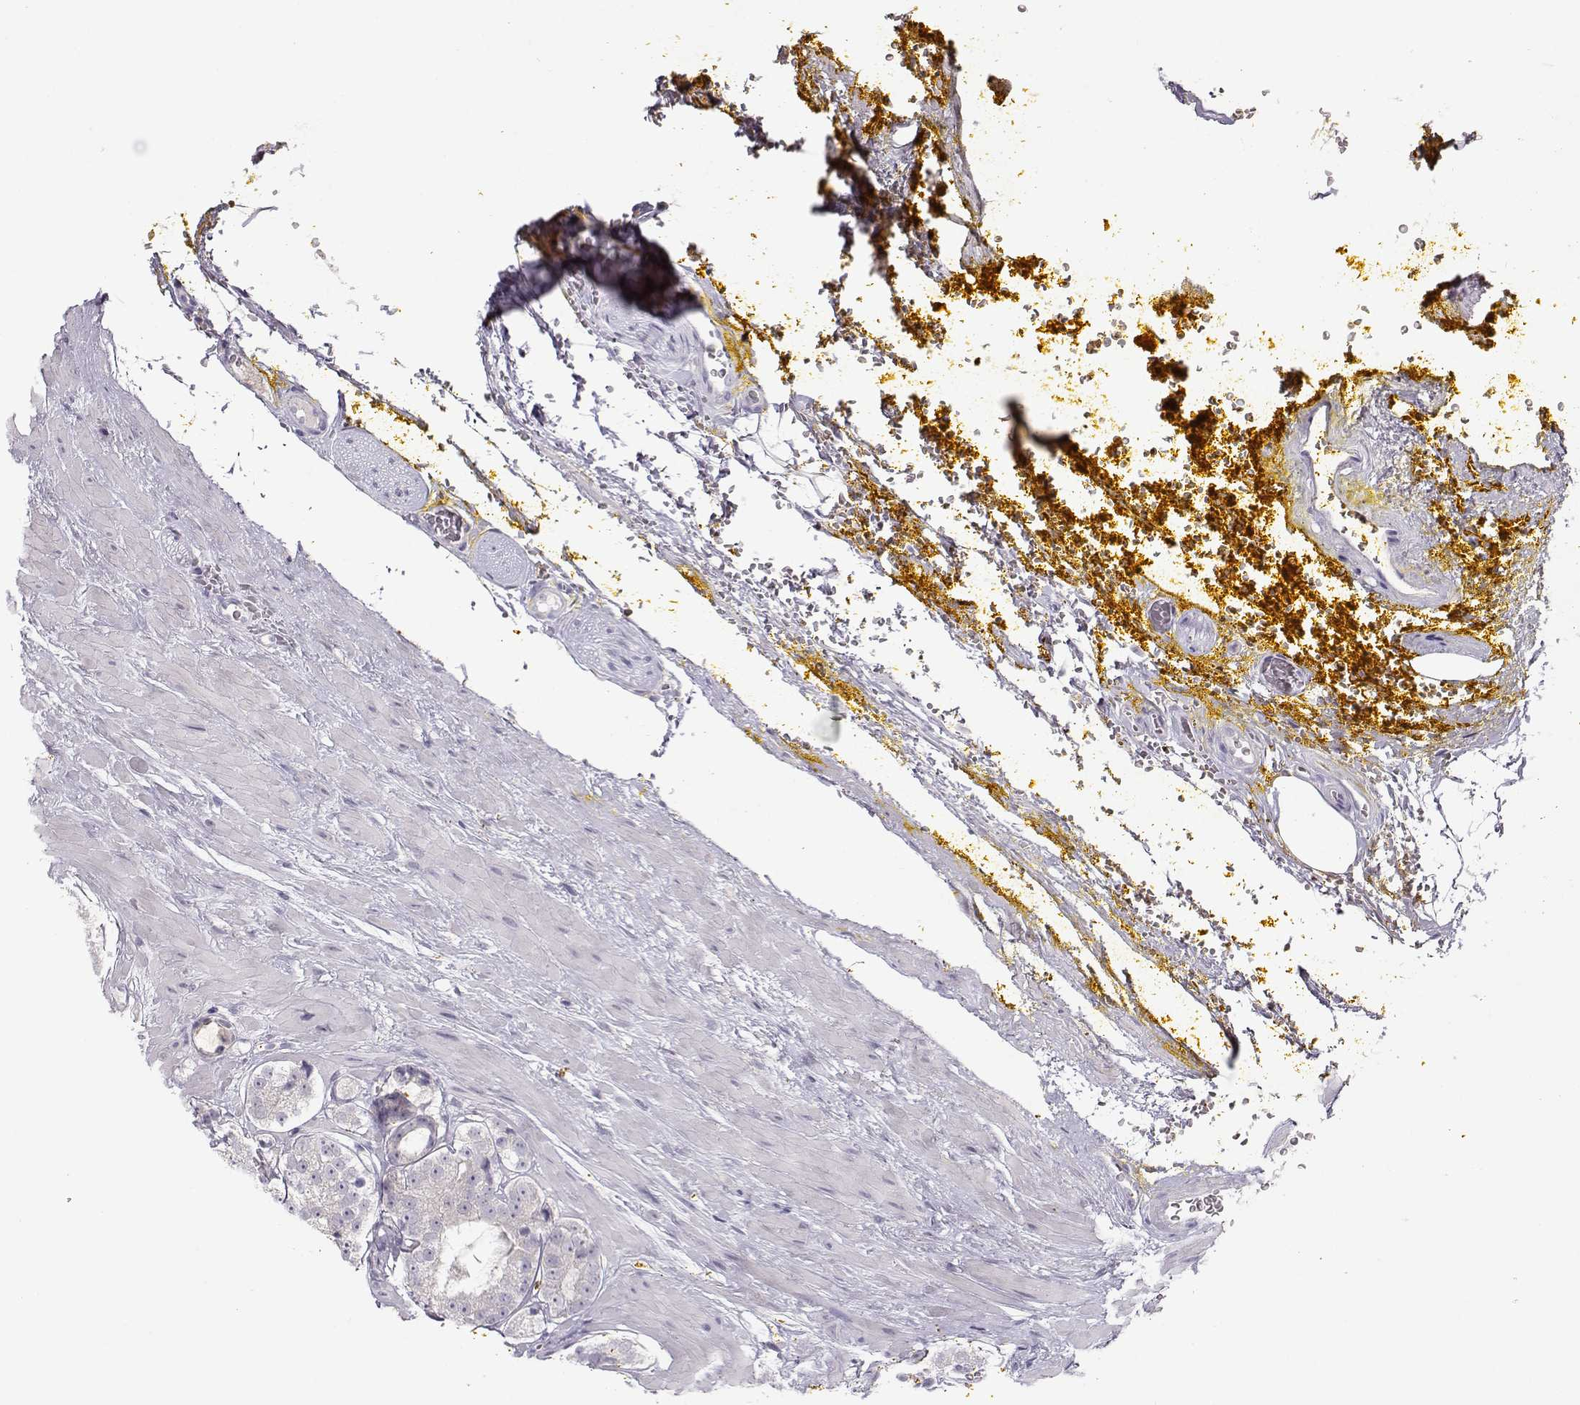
{"staining": {"intensity": "negative", "quantity": "none", "location": "none"}, "tissue": "prostate cancer", "cell_type": "Tumor cells", "image_type": "cancer", "snomed": [{"axis": "morphology", "description": "Adenocarcinoma, Low grade"}, {"axis": "topography", "description": "Prostate"}], "caption": "Human prostate adenocarcinoma (low-grade) stained for a protein using IHC demonstrates no expression in tumor cells.", "gene": "GRK1", "patient": {"sex": "male", "age": 60}}